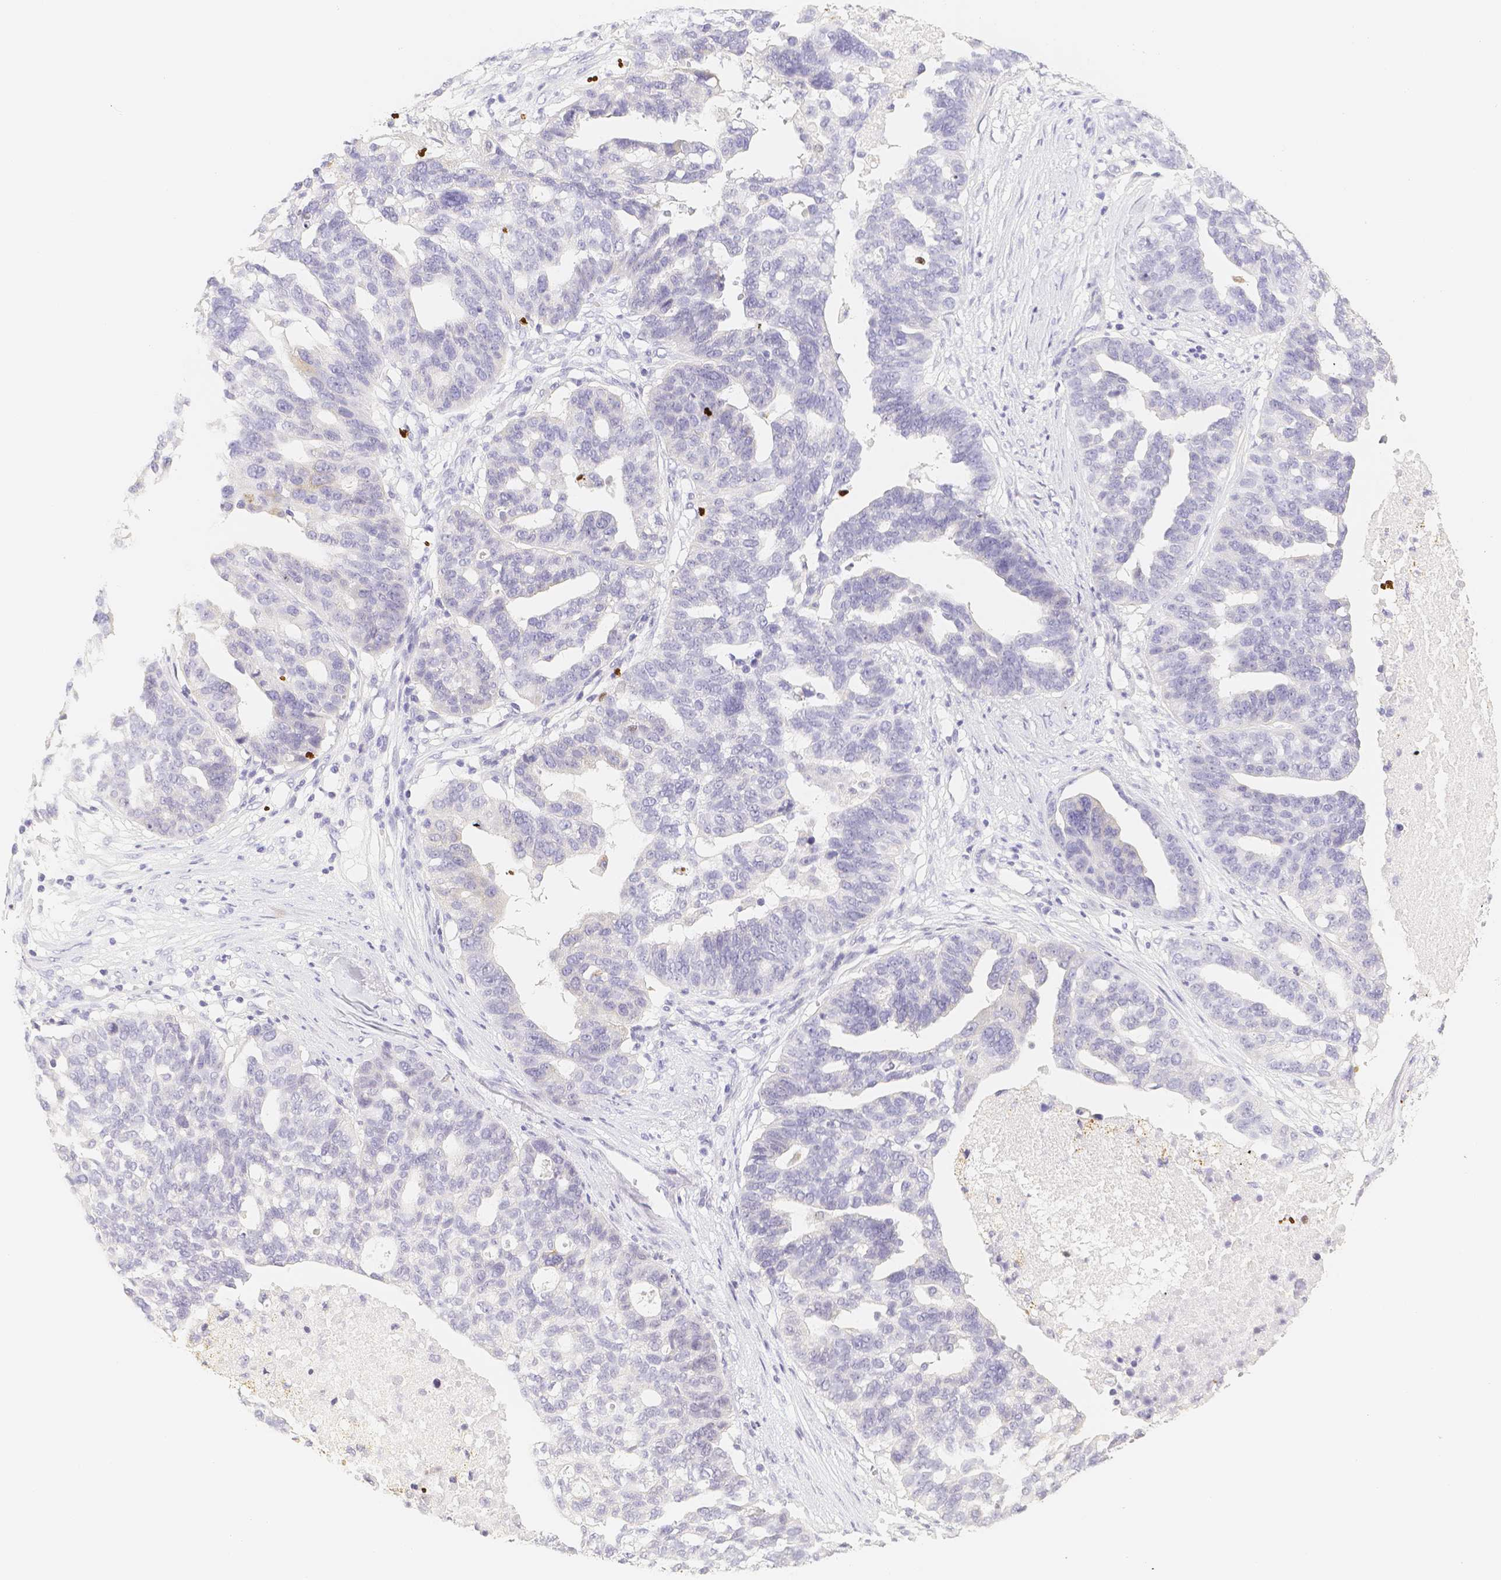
{"staining": {"intensity": "negative", "quantity": "none", "location": "none"}, "tissue": "ovarian cancer", "cell_type": "Tumor cells", "image_type": "cancer", "snomed": [{"axis": "morphology", "description": "Cystadenocarcinoma, serous, NOS"}, {"axis": "topography", "description": "Ovary"}], "caption": "Tumor cells are negative for protein expression in human ovarian serous cystadenocarcinoma.", "gene": "PADI4", "patient": {"sex": "female", "age": 59}}